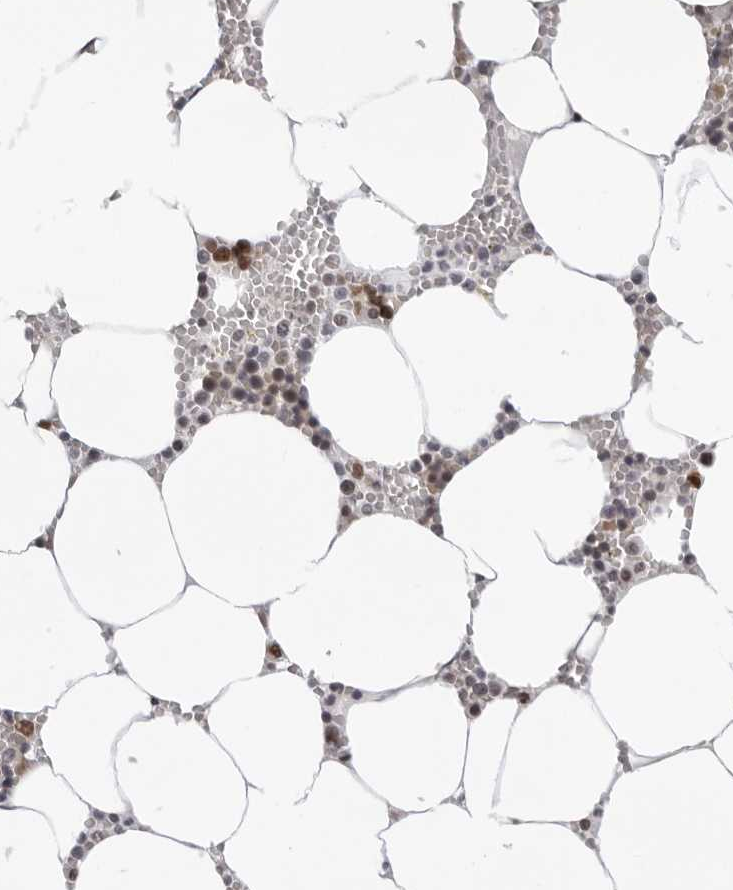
{"staining": {"intensity": "strong", "quantity": "25%-75%", "location": "nuclear"}, "tissue": "bone marrow", "cell_type": "Hematopoietic cells", "image_type": "normal", "snomed": [{"axis": "morphology", "description": "Normal tissue, NOS"}, {"axis": "topography", "description": "Bone marrow"}], "caption": "Protein expression analysis of unremarkable bone marrow shows strong nuclear staining in approximately 25%-75% of hematopoietic cells. Using DAB (3,3'-diaminobenzidine) (brown) and hematoxylin (blue) stains, captured at high magnification using brightfield microscopy.", "gene": "USP1", "patient": {"sex": "male", "age": 70}}